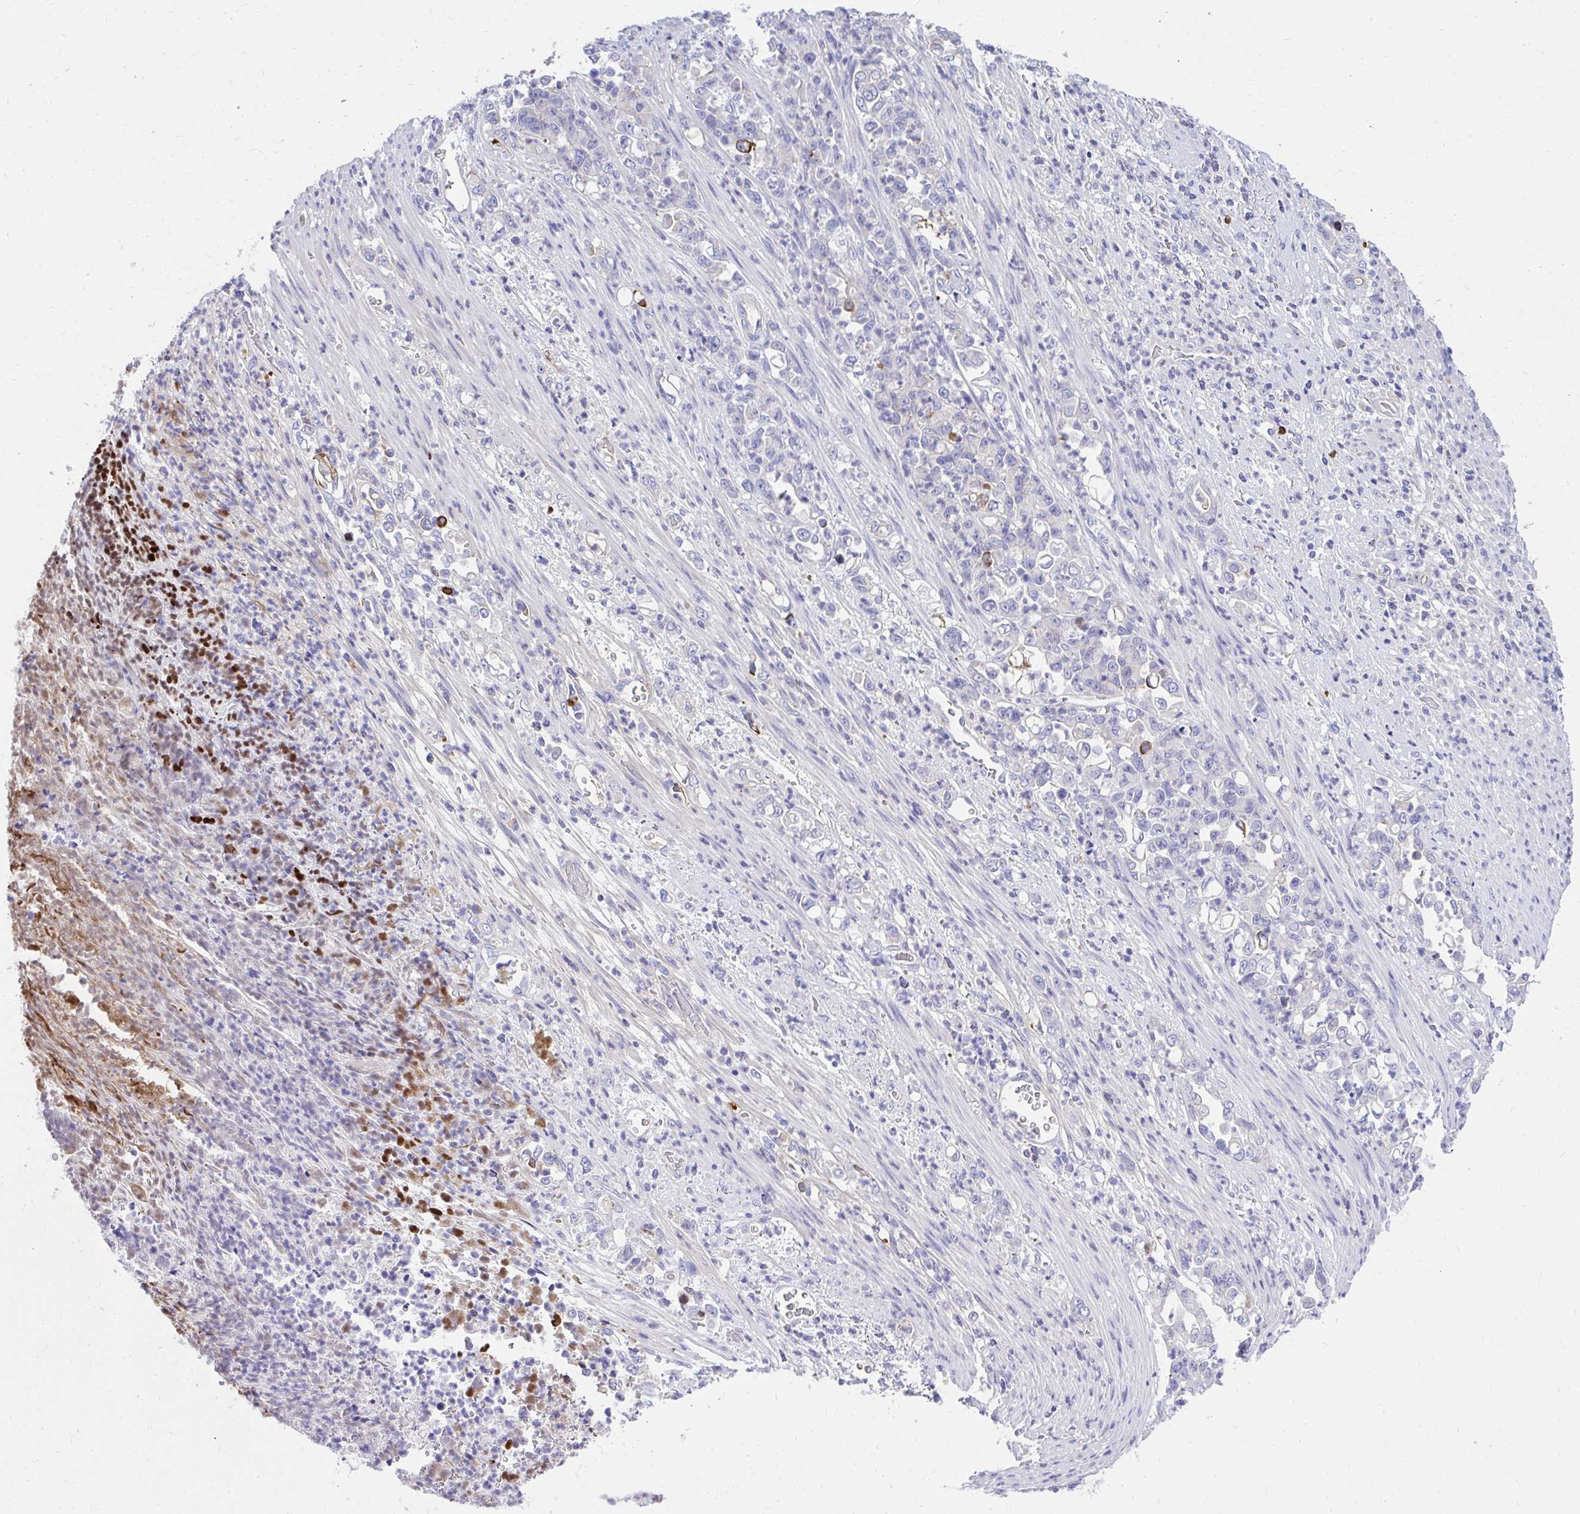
{"staining": {"intensity": "negative", "quantity": "none", "location": "none"}, "tissue": "stomach cancer", "cell_type": "Tumor cells", "image_type": "cancer", "snomed": [{"axis": "morphology", "description": "Normal tissue, NOS"}, {"axis": "morphology", "description": "Adenocarcinoma, NOS"}, {"axis": "topography", "description": "Stomach"}], "caption": "This is an immunohistochemistry (IHC) image of human adenocarcinoma (stomach). There is no expression in tumor cells.", "gene": "HRG", "patient": {"sex": "female", "age": 79}}